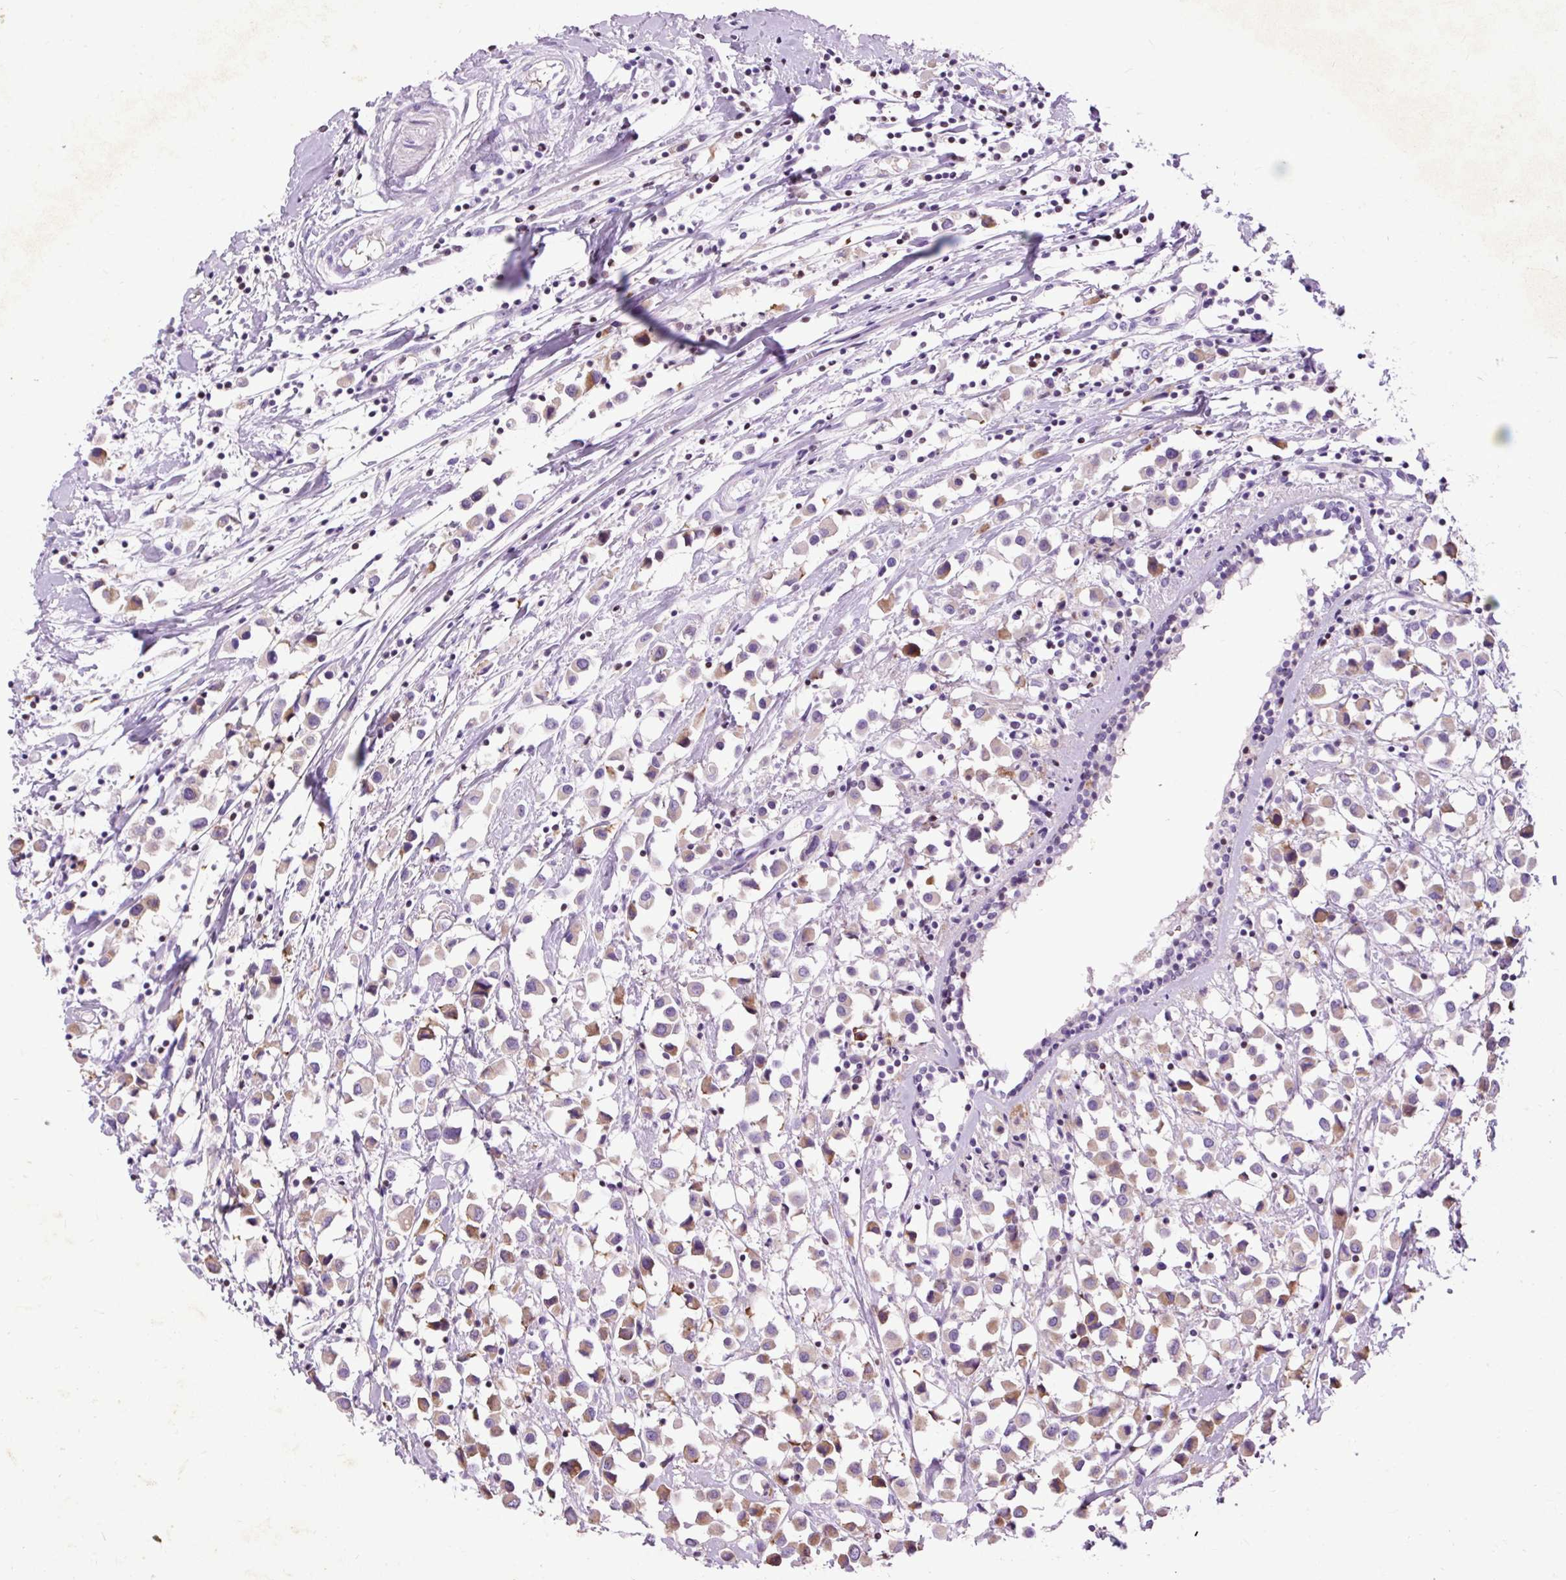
{"staining": {"intensity": "moderate", "quantity": "<25%", "location": "cytoplasmic/membranous"}, "tissue": "breast cancer", "cell_type": "Tumor cells", "image_type": "cancer", "snomed": [{"axis": "morphology", "description": "Duct carcinoma"}, {"axis": "topography", "description": "Breast"}], "caption": "Breast cancer was stained to show a protein in brown. There is low levels of moderate cytoplasmic/membranous staining in about <25% of tumor cells. (Stains: DAB in brown, nuclei in blue, Microscopy: brightfield microscopy at high magnification).", "gene": "SPC24", "patient": {"sex": "female", "age": 61}}